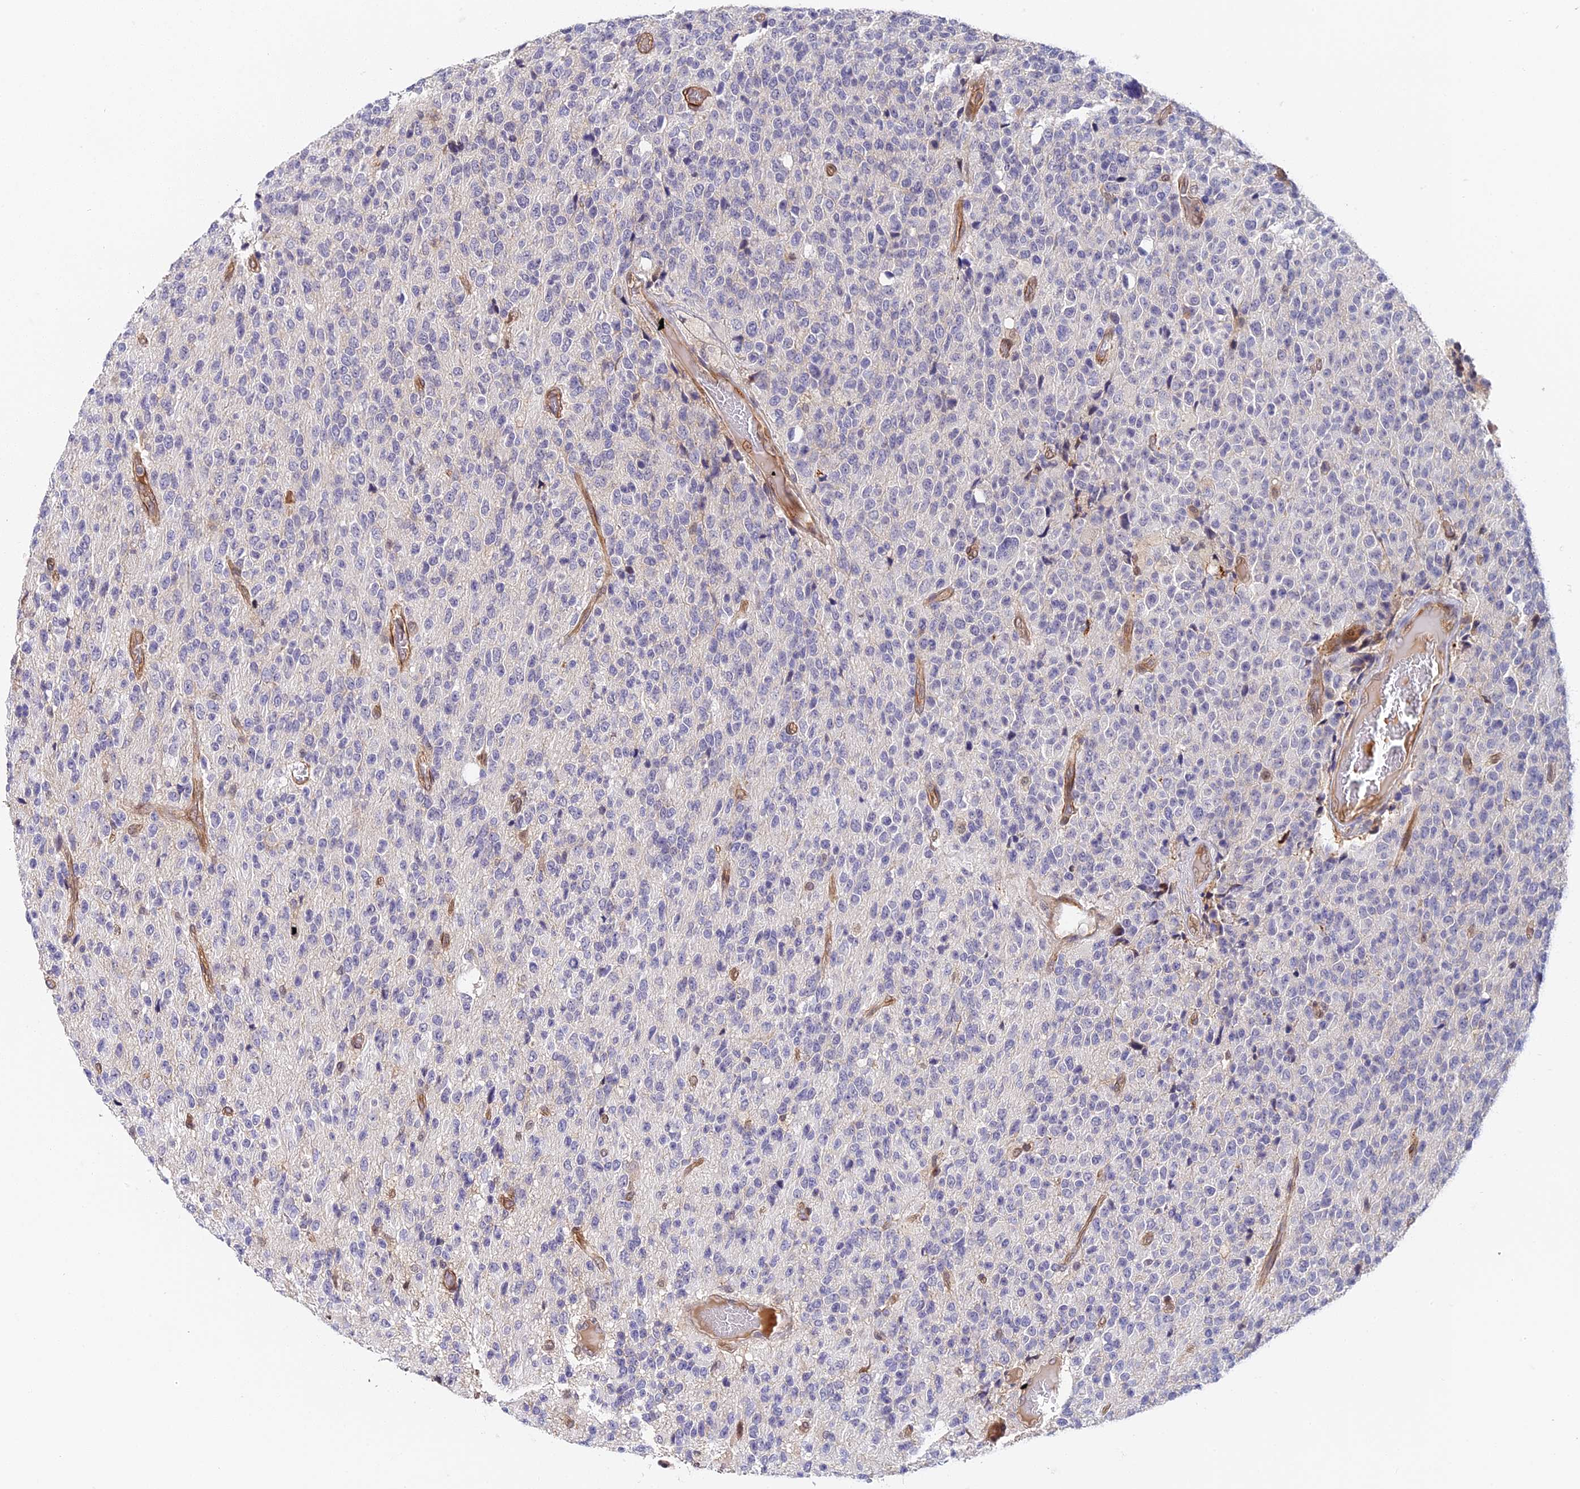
{"staining": {"intensity": "negative", "quantity": "none", "location": "none"}, "tissue": "glioma", "cell_type": "Tumor cells", "image_type": "cancer", "snomed": [{"axis": "morphology", "description": "Glioma, malignant, High grade"}, {"axis": "topography", "description": "pancreas cauda"}], "caption": "The histopathology image exhibits no staining of tumor cells in glioma.", "gene": "IMPACT", "patient": {"sex": "male", "age": 60}}